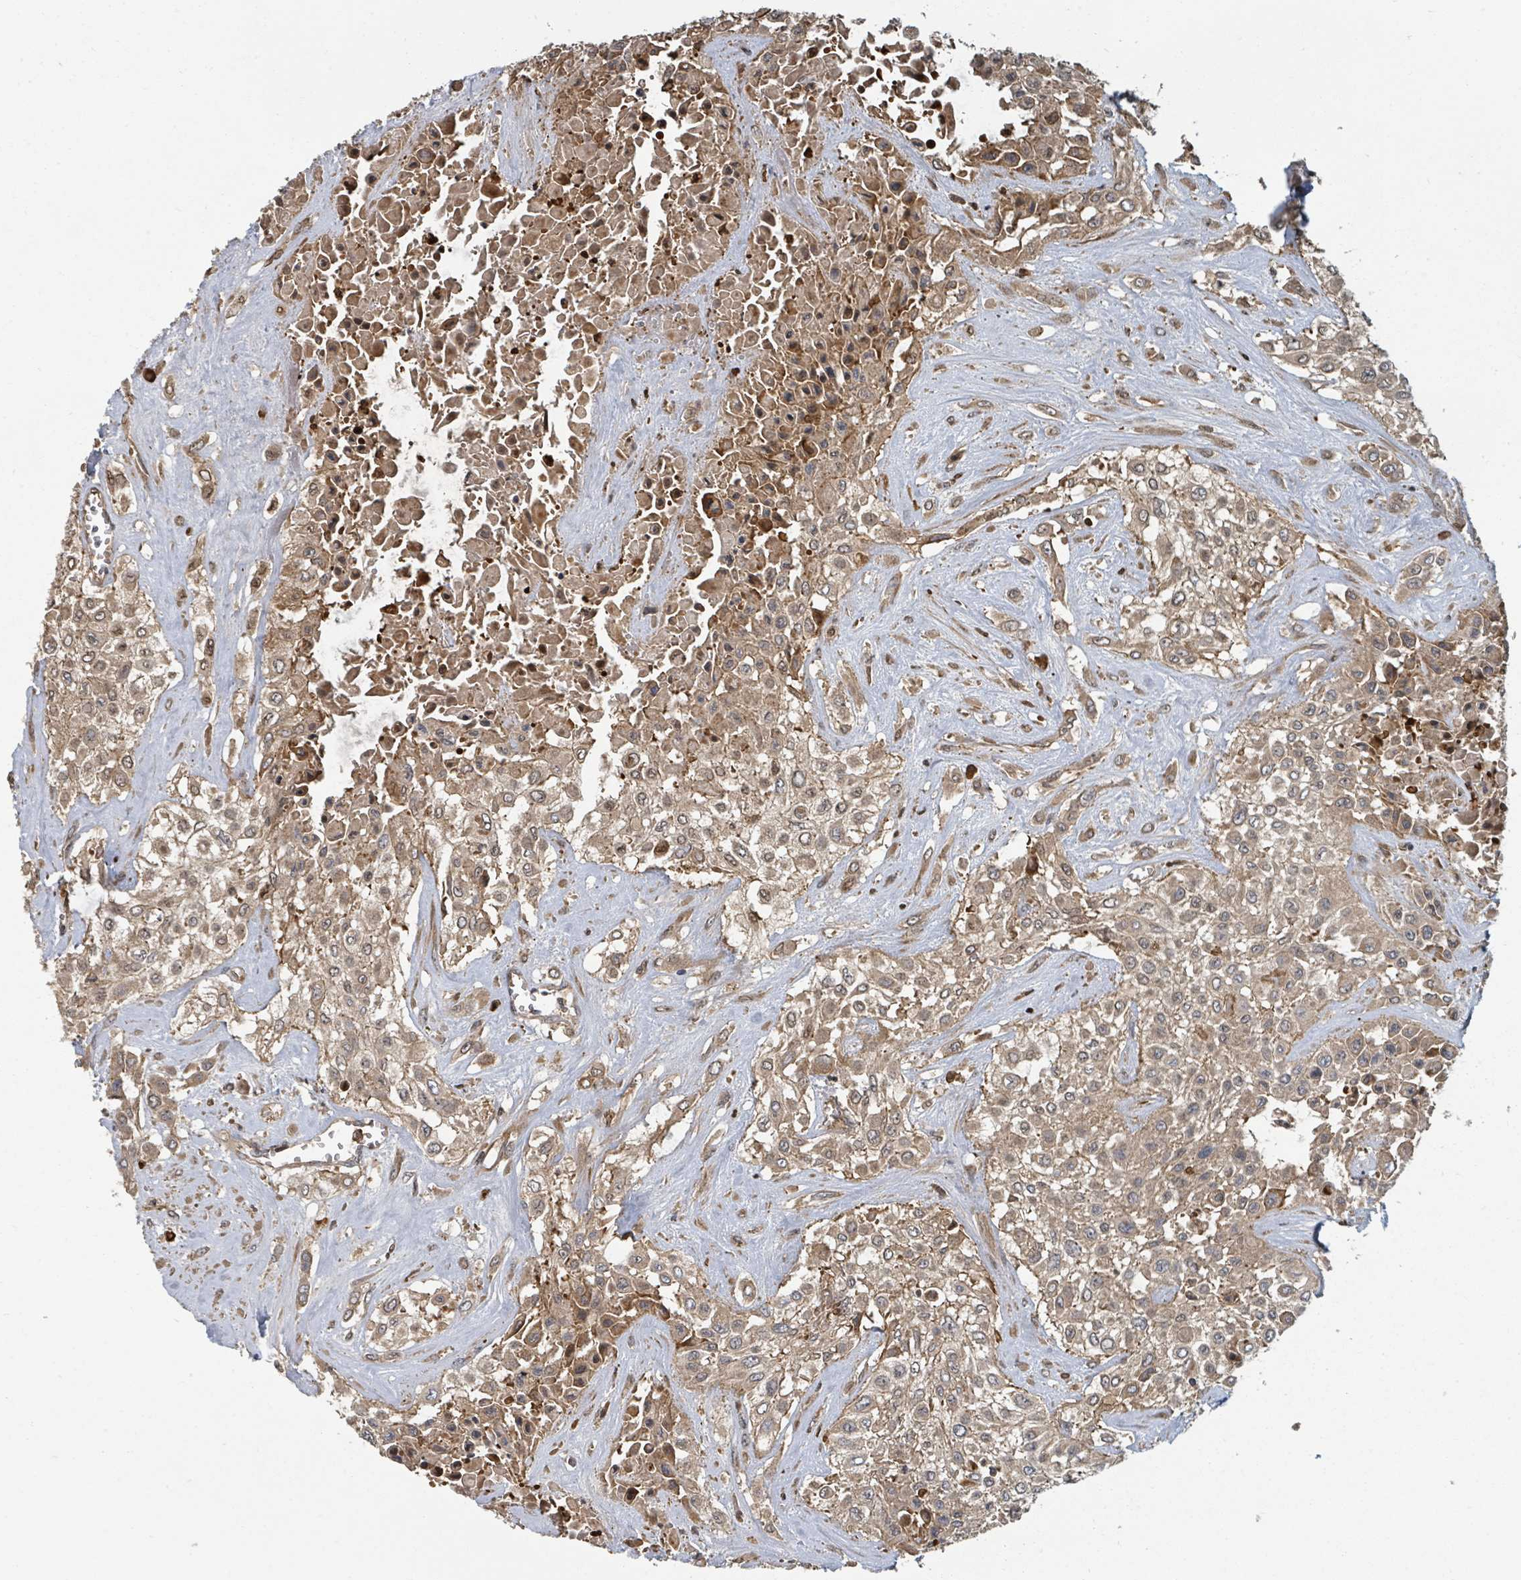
{"staining": {"intensity": "weak", "quantity": ">75%", "location": "cytoplasmic/membranous"}, "tissue": "urothelial cancer", "cell_type": "Tumor cells", "image_type": "cancer", "snomed": [{"axis": "morphology", "description": "Urothelial carcinoma, High grade"}, {"axis": "topography", "description": "Urinary bladder"}], "caption": "Protein staining by IHC exhibits weak cytoplasmic/membranous staining in about >75% of tumor cells in high-grade urothelial carcinoma.", "gene": "DPM1", "patient": {"sex": "male", "age": 67}}